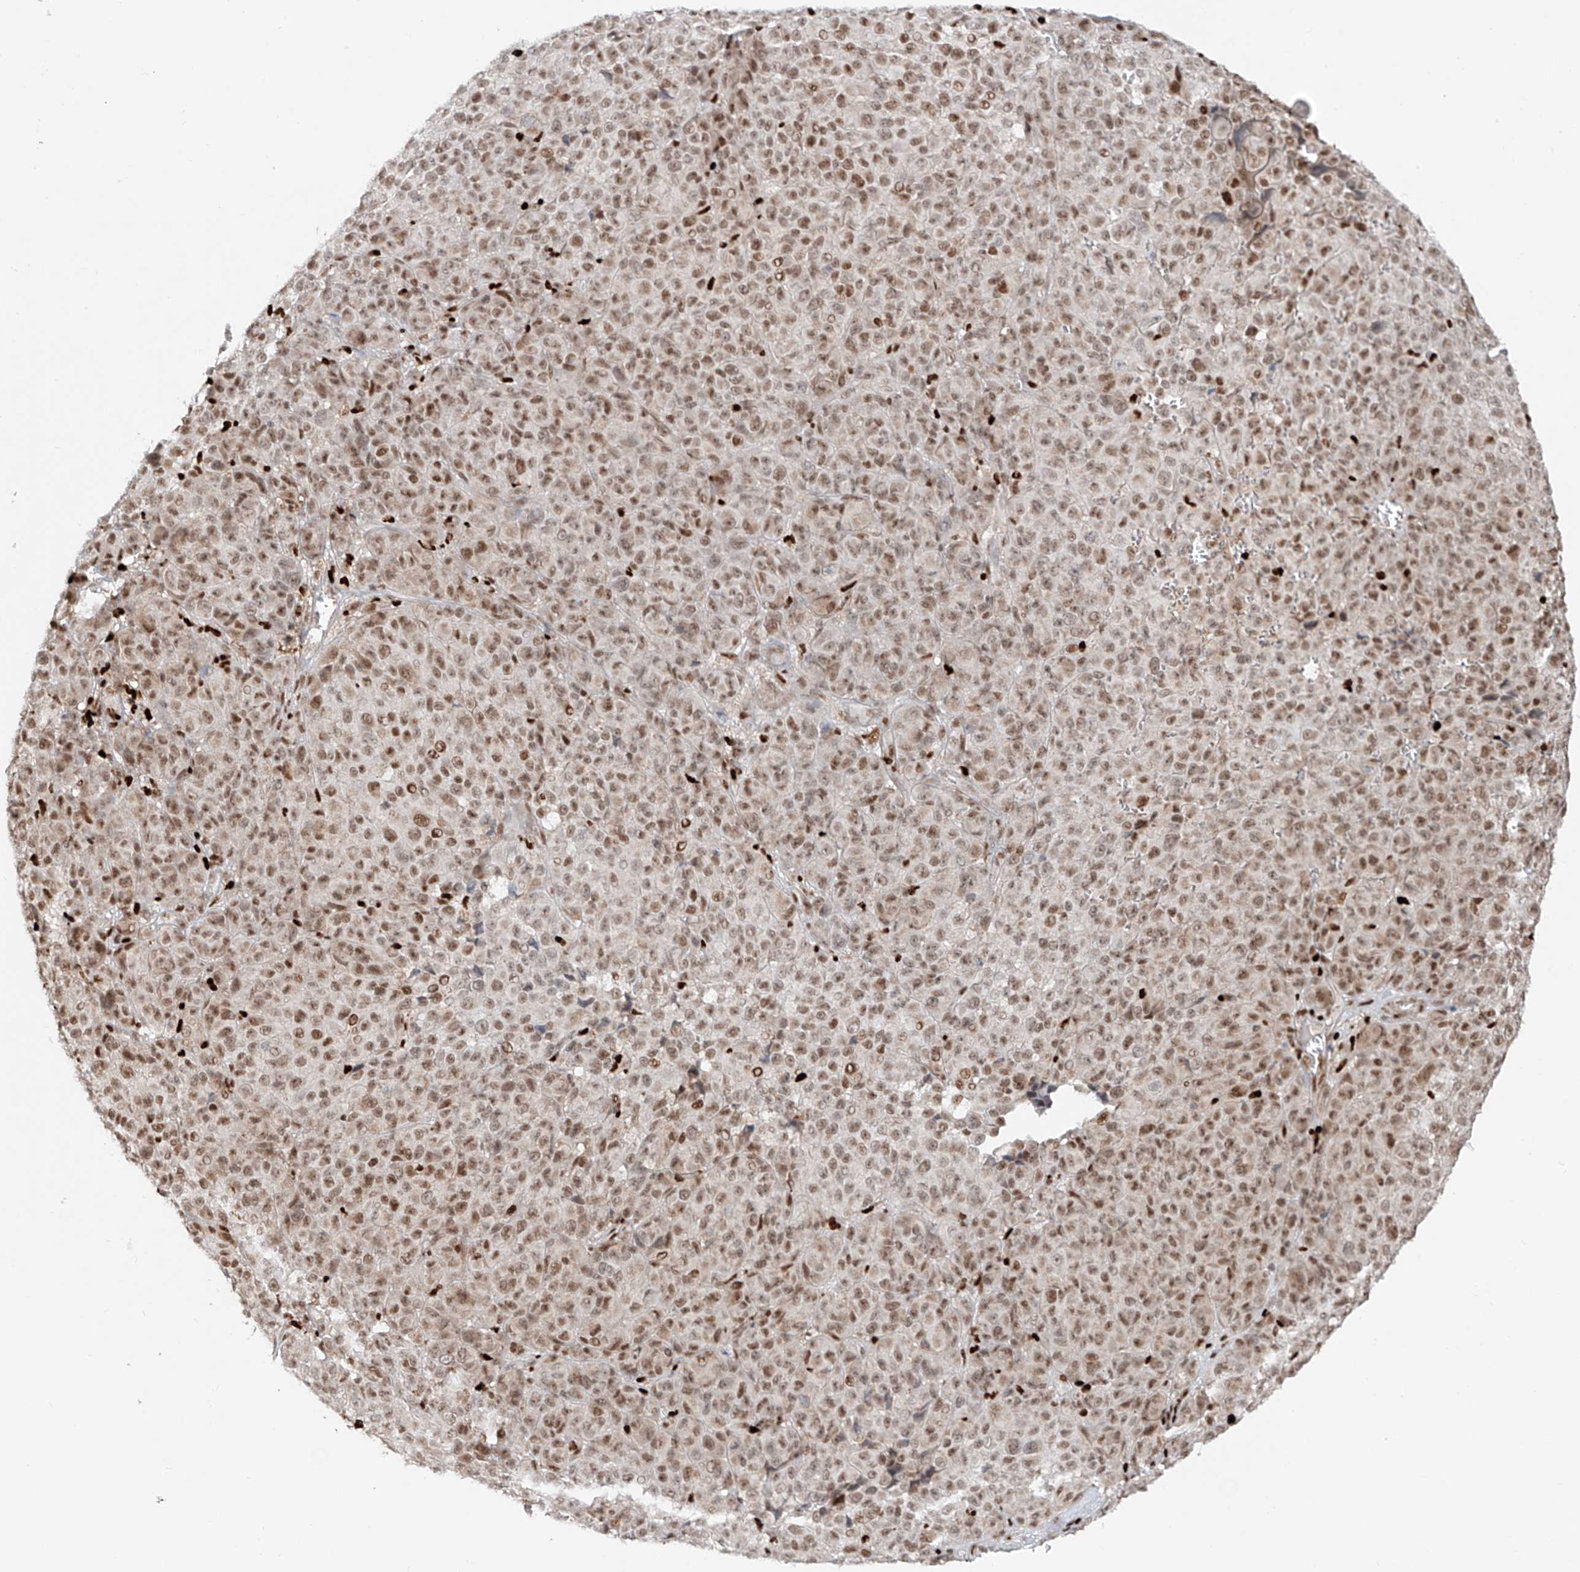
{"staining": {"intensity": "moderate", "quantity": ">75%", "location": "nuclear"}, "tissue": "melanoma", "cell_type": "Tumor cells", "image_type": "cancer", "snomed": [{"axis": "morphology", "description": "Malignant melanoma, NOS"}, {"axis": "topography", "description": "Skin"}], "caption": "The micrograph exhibits immunohistochemical staining of malignant melanoma. There is moderate nuclear positivity is appreciated in approximately >75% of tumor cells. (brown staining indicates protein expression, while blue staining denotes nuclei).", "gene": "DZIP1L", "patient": {"sex": "male", "age": 73}}